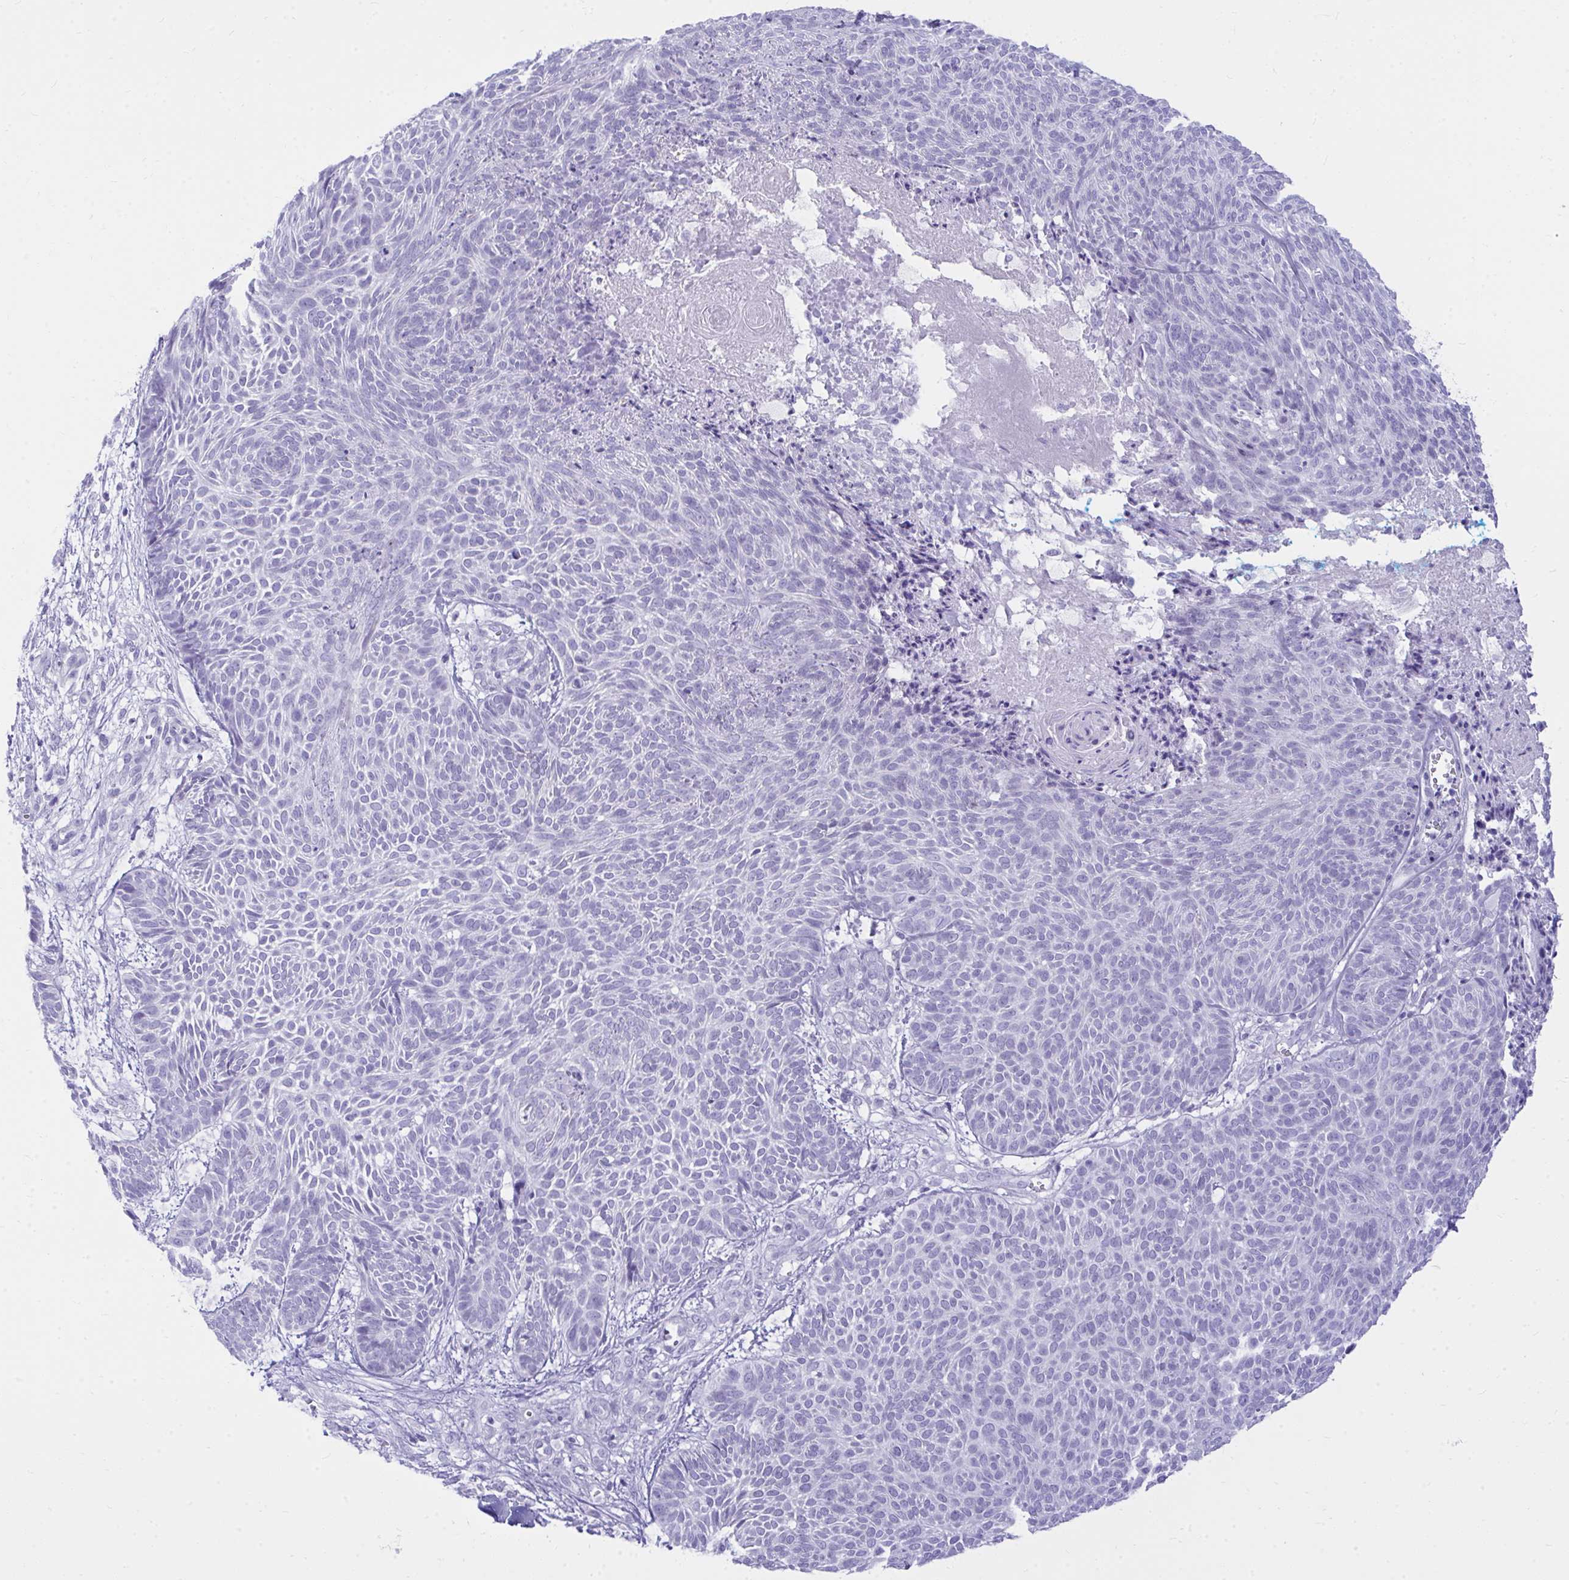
{"staining": {"intensity": "negative", "quantity": "none", "location": "none"}, "tissue": "skin cancer", "cell_type": "Tumor cells", "image_type": "cancer", "snomed": [{"axis": "morphology", "description": "Basal cell carcinoma"}, {"axis": "topography", "description": "Skin"}, {"axis": "topography", "description": "Skin of trunk"}], "caption": "DAB immunohistochemical staining of skin basal cell carcinoma exhibits no significant expression in tumor cells.", "gene": "OR5F1", "patient": {"sex": "male", "age": 74}}